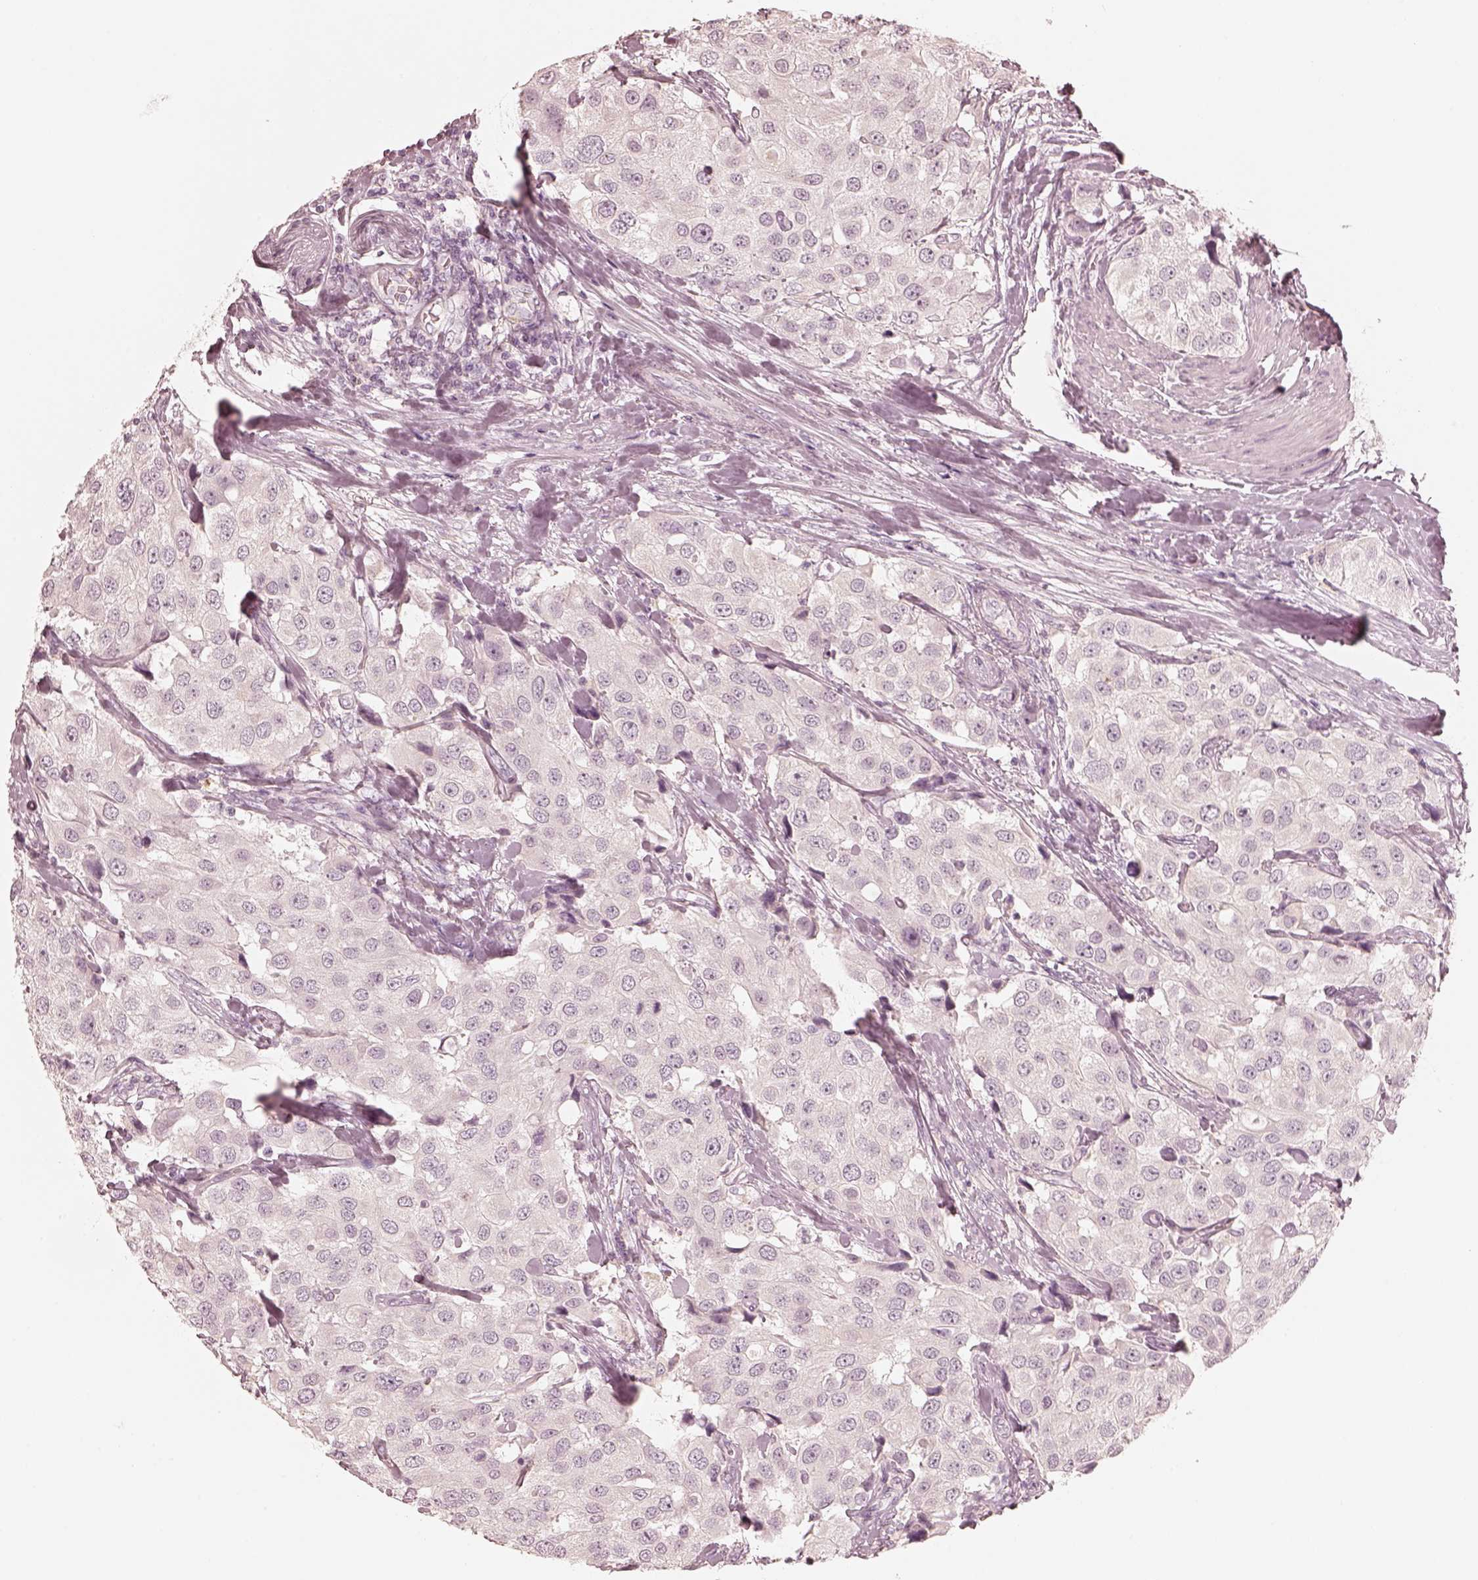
{"staining": {"intensity": "negative", "quantity": "none", "location": "none"}, "tissue": "urothelial cancer", "cell_type": "Tumor cells", "image_type": "cancer", "snomed": [{"axis": "morphology", "description": "Urothelial carcinoma, High grade"}, {"axis": "topography", "description": "Urinary bladder"}], "caption": "Immunohistochemistry photomicrograph of neoplastic tissue: high-grade urothelial carcinoma stained with DAB reveals no significant protein positivity in tumor cells.", "gene": "CALR3", "patient": {"sex": "female", "age": 64}}